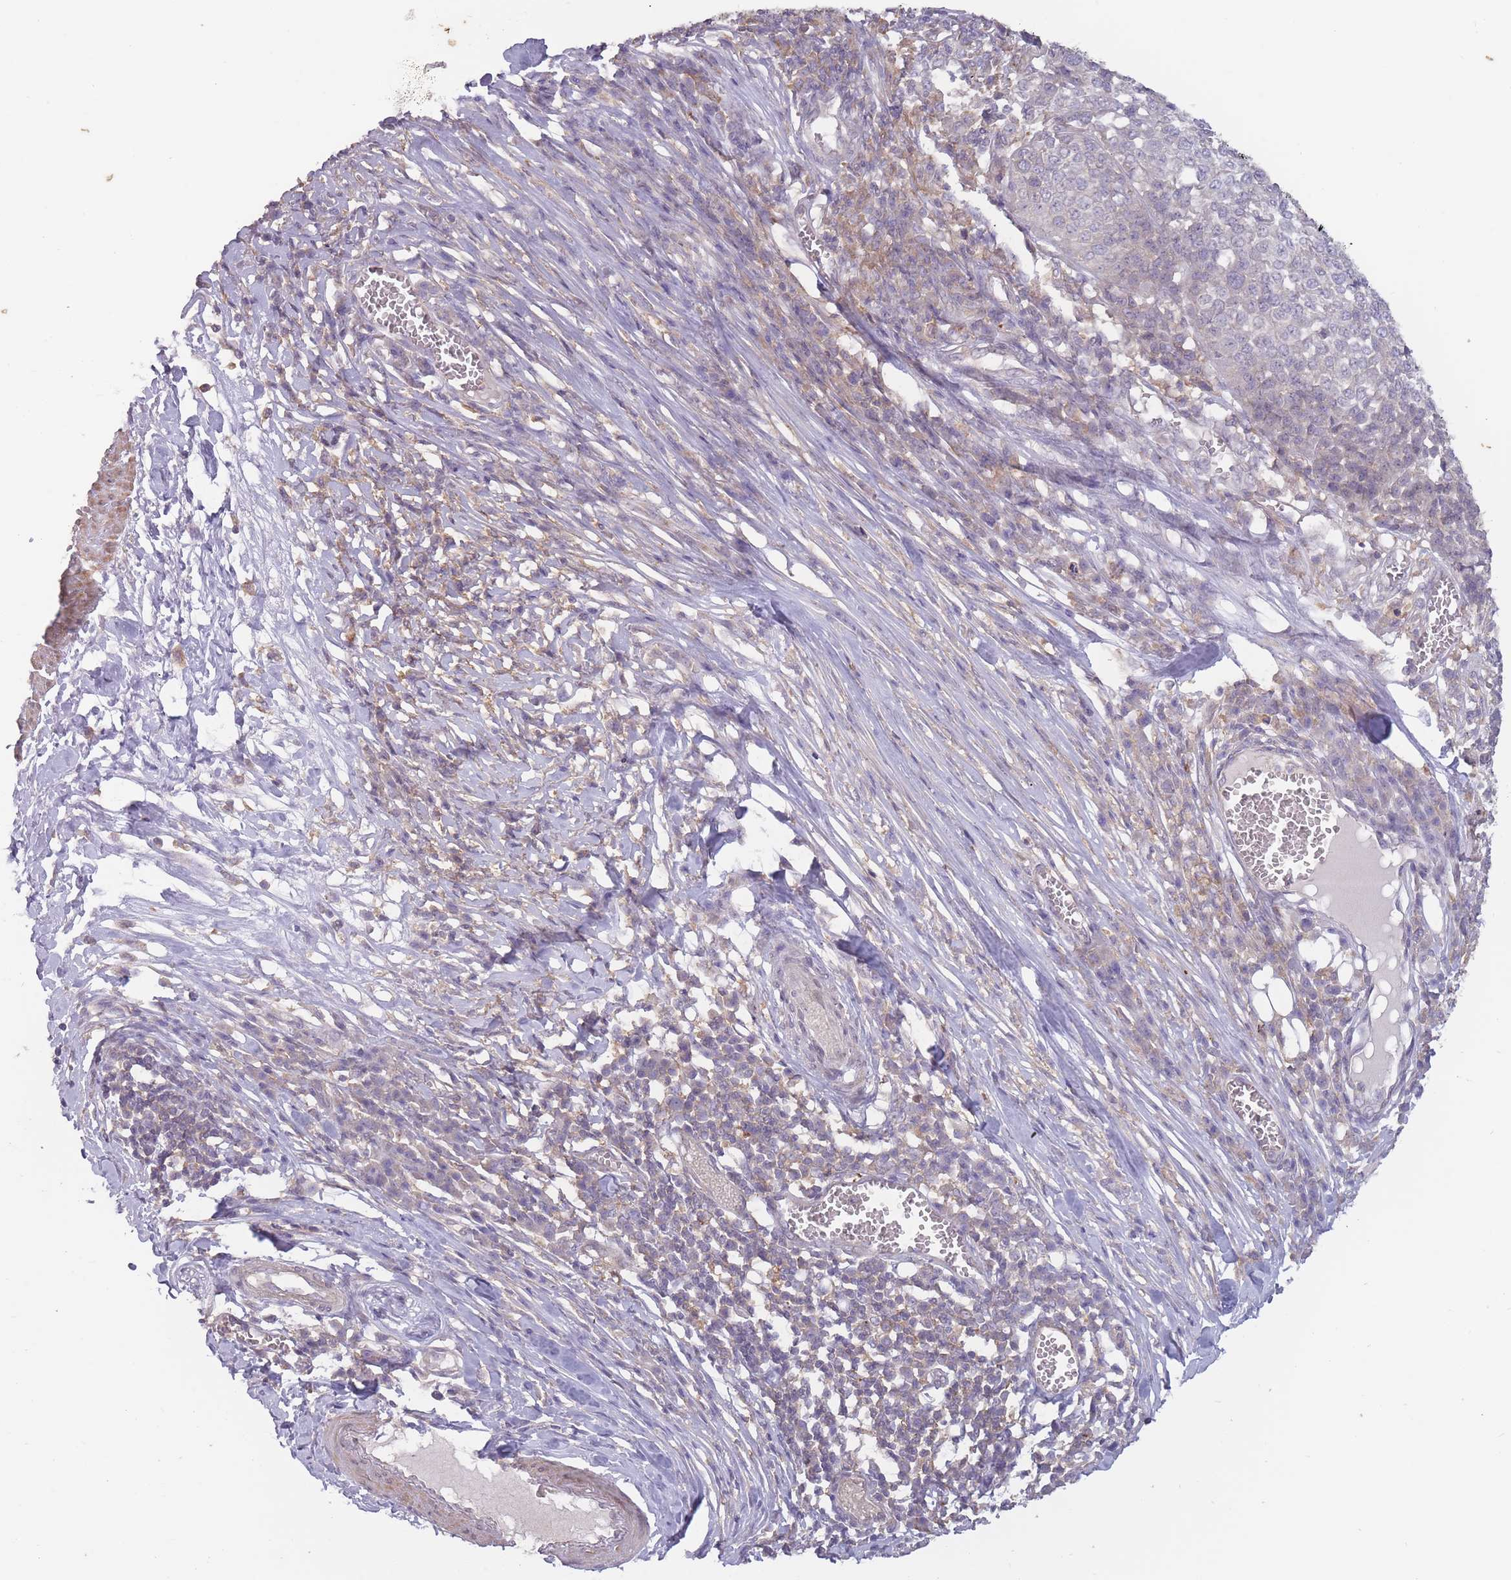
{"staining": {"intensity": "negative", "quantity": "none", "location": "none"}, "tissue": "melanoma", "cell_type": "Tumor cells", "image_type": "cancer", "snomed": [{"axis": "morphology", "description": "Malignant melanoma, Metastatic site"}, {"axis": "topography", "description": "Lymph node"}], "caption": "Malignant melanoma (metastatic site) was stained to show a protein in brown. There is no significant expression in tumor cells.", "gene": "TET3", "patient": {"sex": "male", "age": 44}}